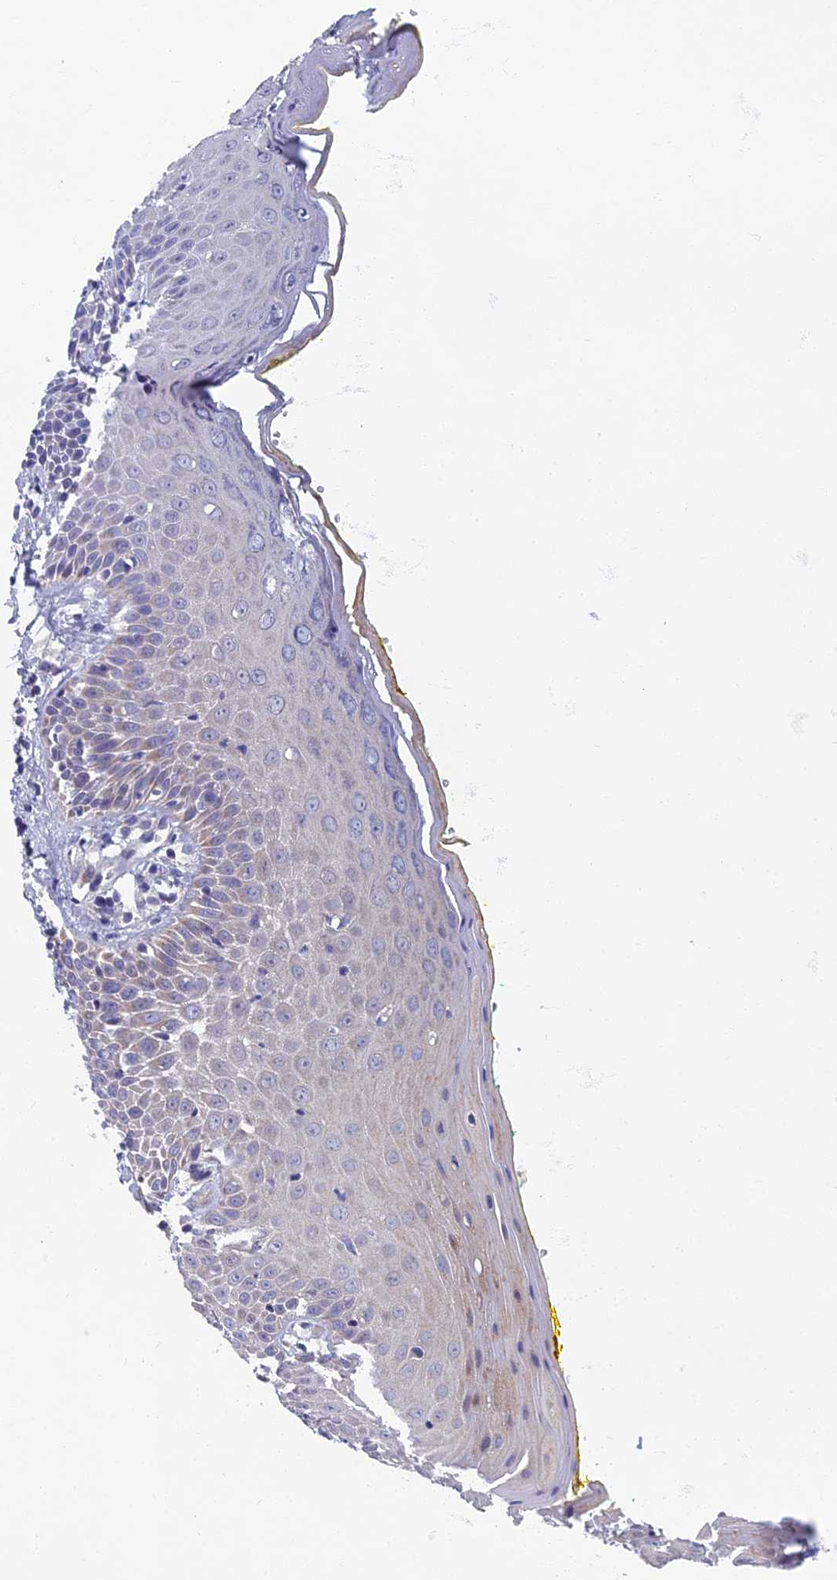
{"staining": {"intensity": "negative", "quantity": "none", "location": "none"}, "tissue": "oral mucosa", "cell_type": "Squamous epithelial cells", "image_type": "normal", "snomed": [{"axis": "morphology", "description": "Normal tissue, NOS"}, {"axis": "morphology", "description": "Squamous cell carcinoma, NOS"}, {"axis": "topography", "description": "Oral tissue"}, {"axis": "topography", "description": "Head-Neck"}], "caption": "High magnification brightfield microscopy of normal oral mucosa stained with DAB (3,3'-diaminobenzidine) (brown) and counterstained with hematoxylin (blue): squamous epithelial cells show no significant expression. (DAB (3,3'-diaminobenzidine) IHC visualized using brightfield microscopy, high magnification).", "gene": "SPIN4", "patient": {"sex": "female", "age": 70}}